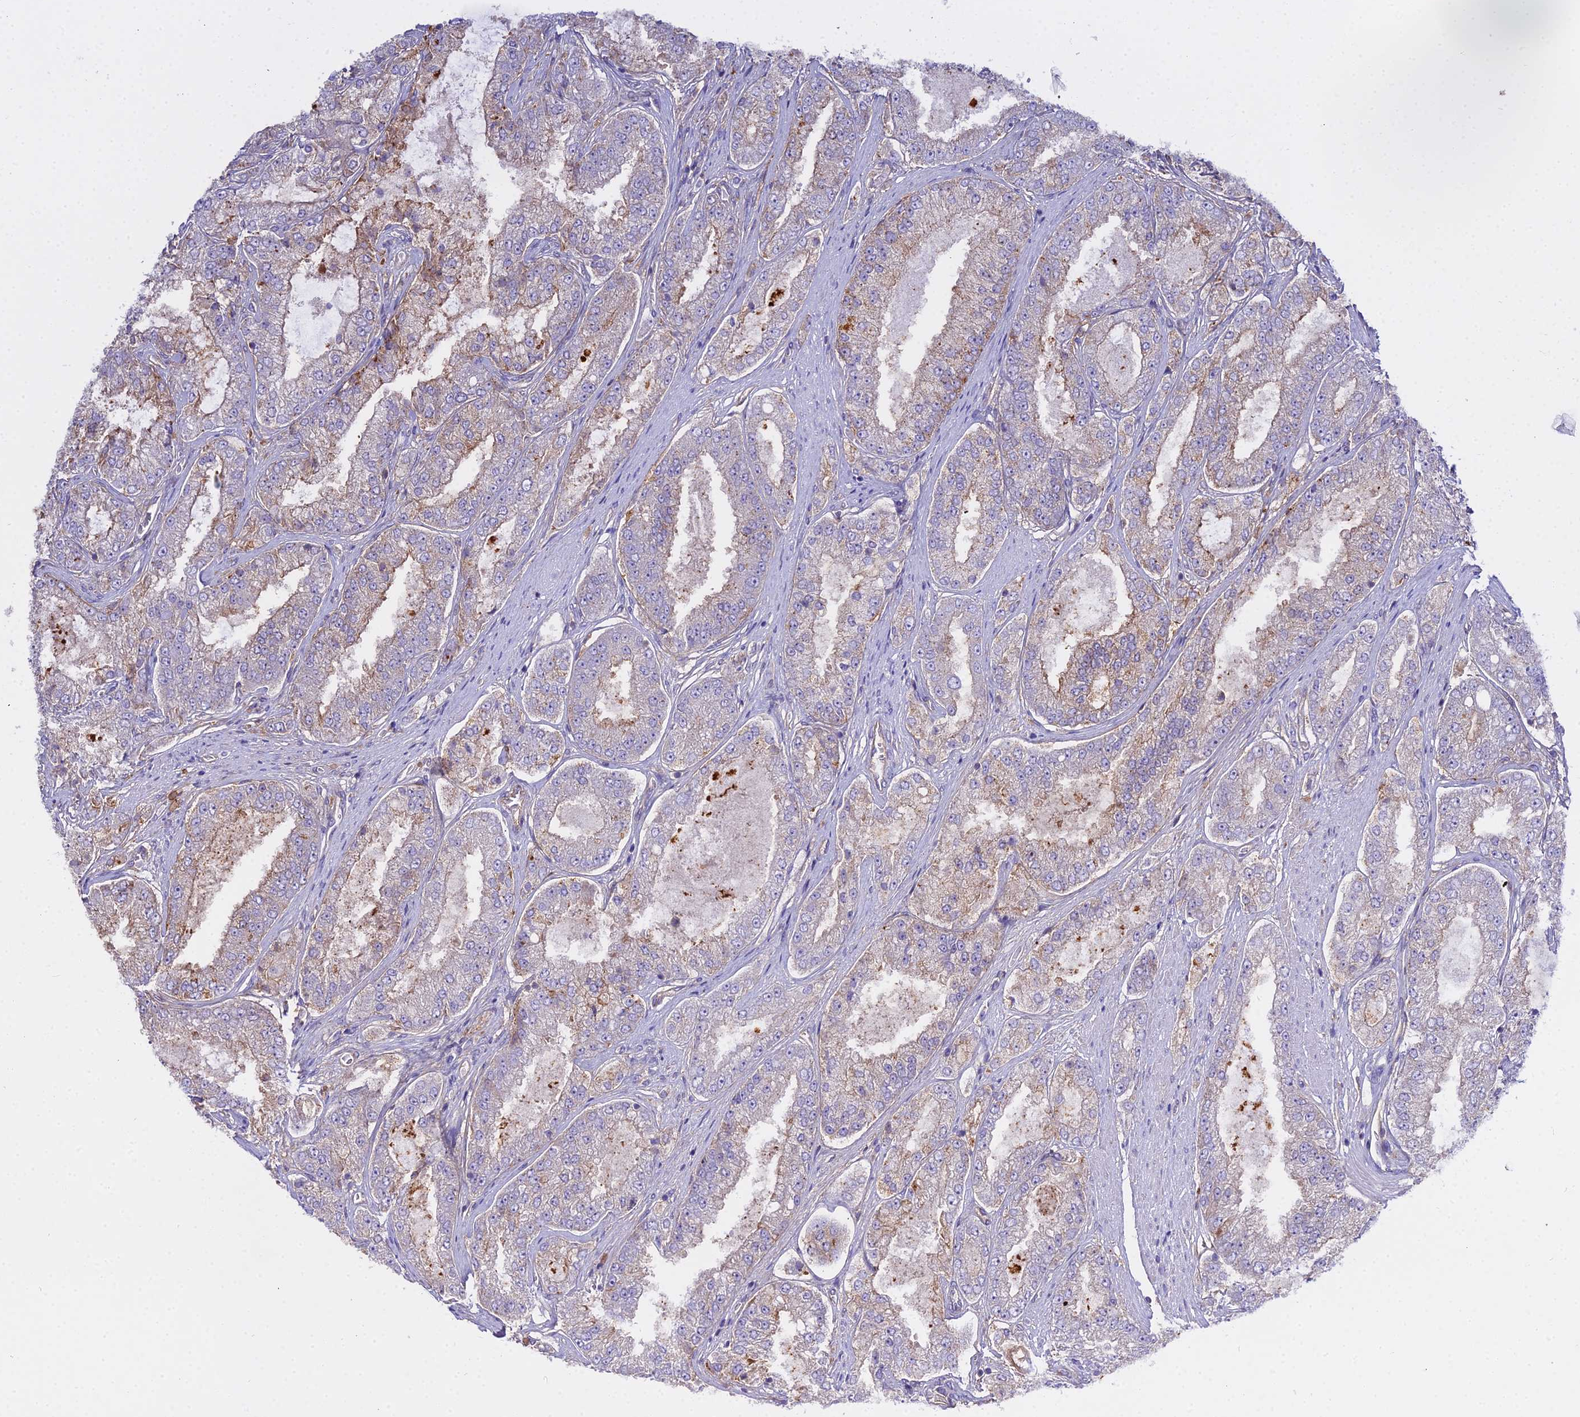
{"staining": {"intensity": "weak", "quantity": "<25%", "location": "cytoplasmic/membranous"}, "tissue": "prostate cancer", "cell_type": "Tumor cells", "image_type": "cancer", "snomed": [{"axis": "morphology", "description": "Adenocarcinoma, High grade"}, {"axis": "topography", "description": "Prostate"}], "caption": "Prostate cancer (high-grade adenocarcinoma) stained for a protein using immunohistochemistry (IHC) demonstrates no staining tumor cells.", "gene": "GLYAT", "patient": {"sex": "male", "age": 71}}